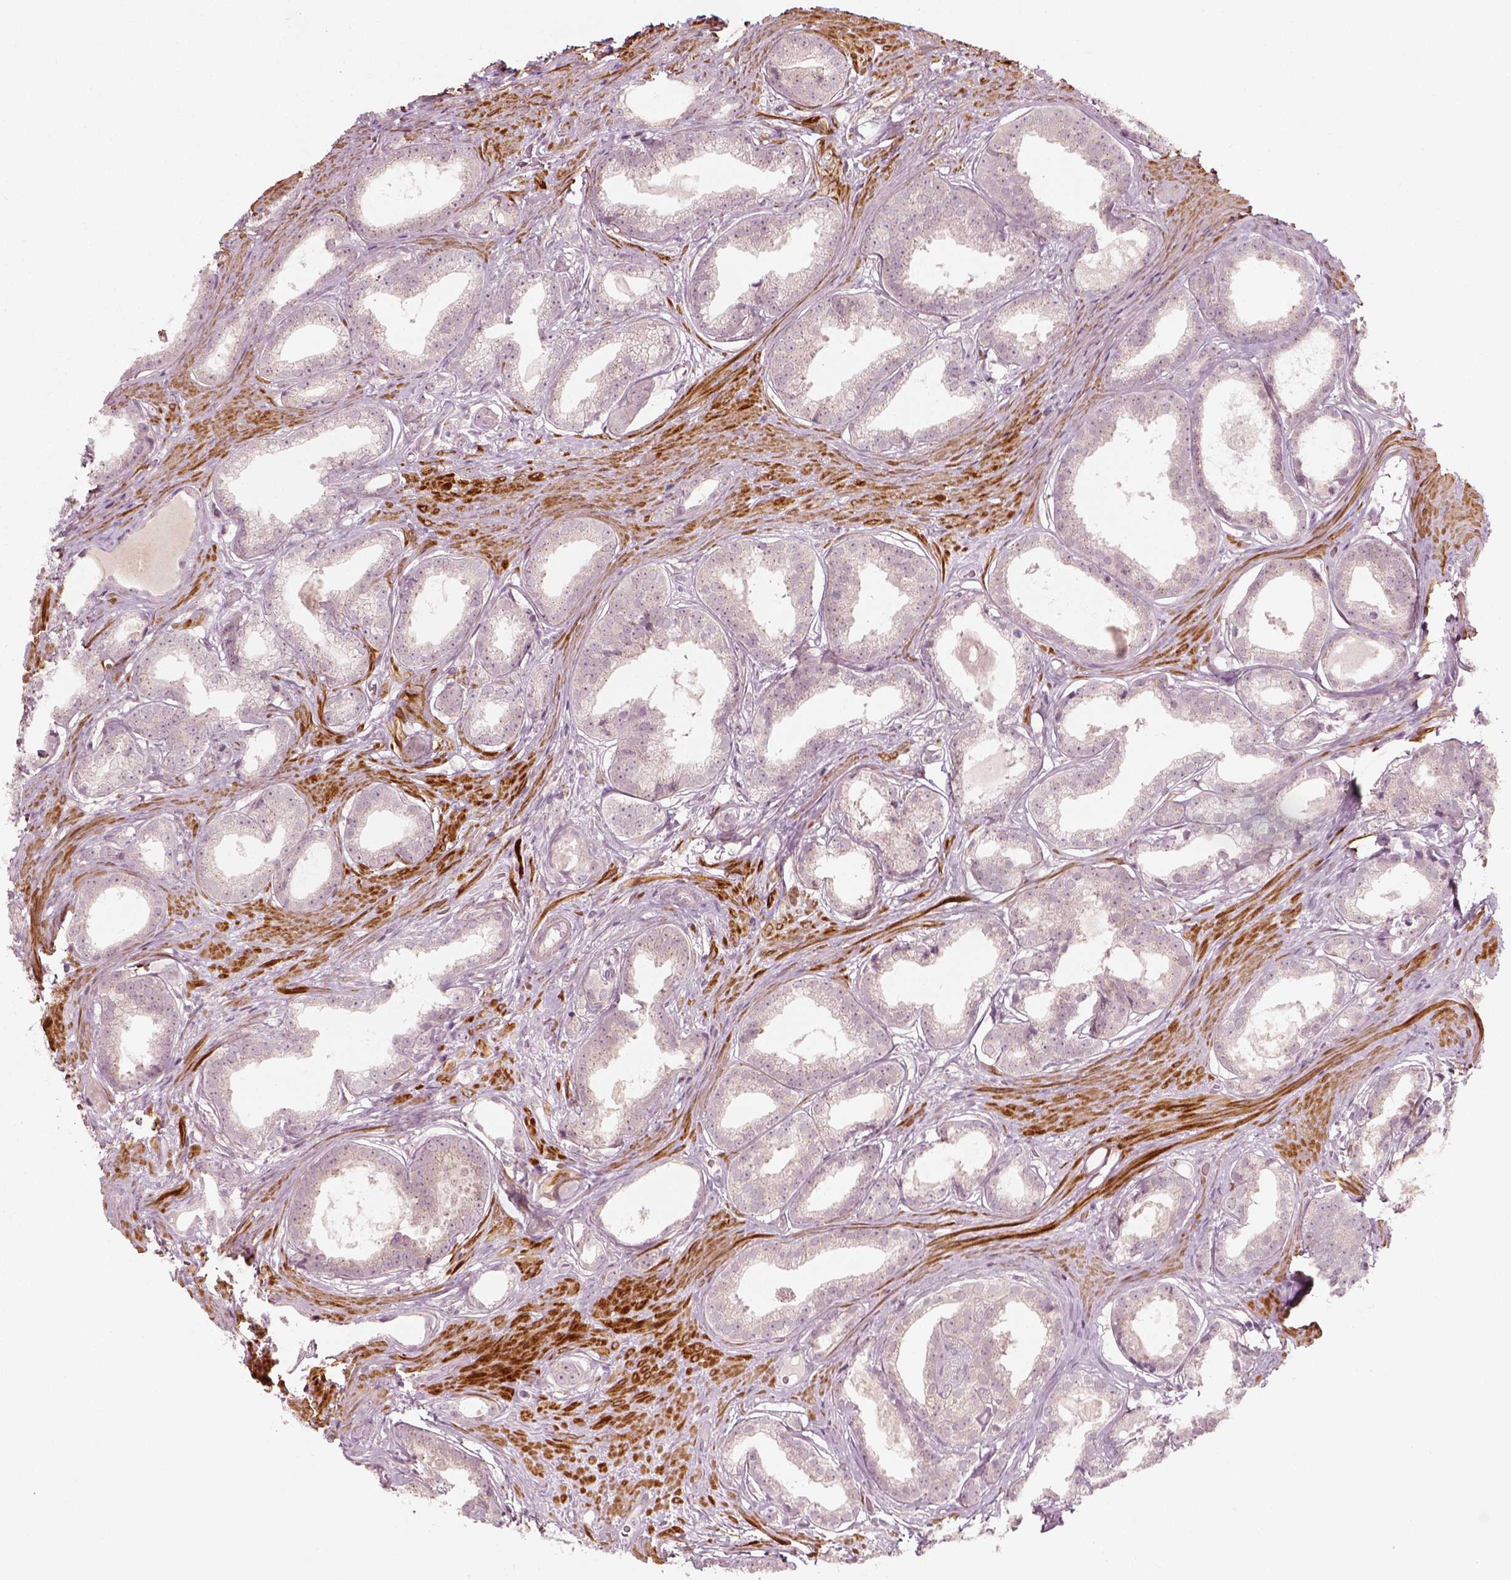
{"staining": {"intensity": "negative", "quantity": "none", "location": "none"}, "tissue": "prostate cancer", "cell_type": "Tumor cells", "image_type": "cancer", "snomed": [{"axis": "morphology", "description": "Adenocarcinoma, Low grade"}, {"axis": "topography", "description": "Prostate"}], "caption": "Immunohistochemical staining of prostate cancer (low-grade adenocarcinoma) demonstrates no significant staining in tumor cells.", "gene": "MLIP", "patient": {"sex": "male", "age": 65}}